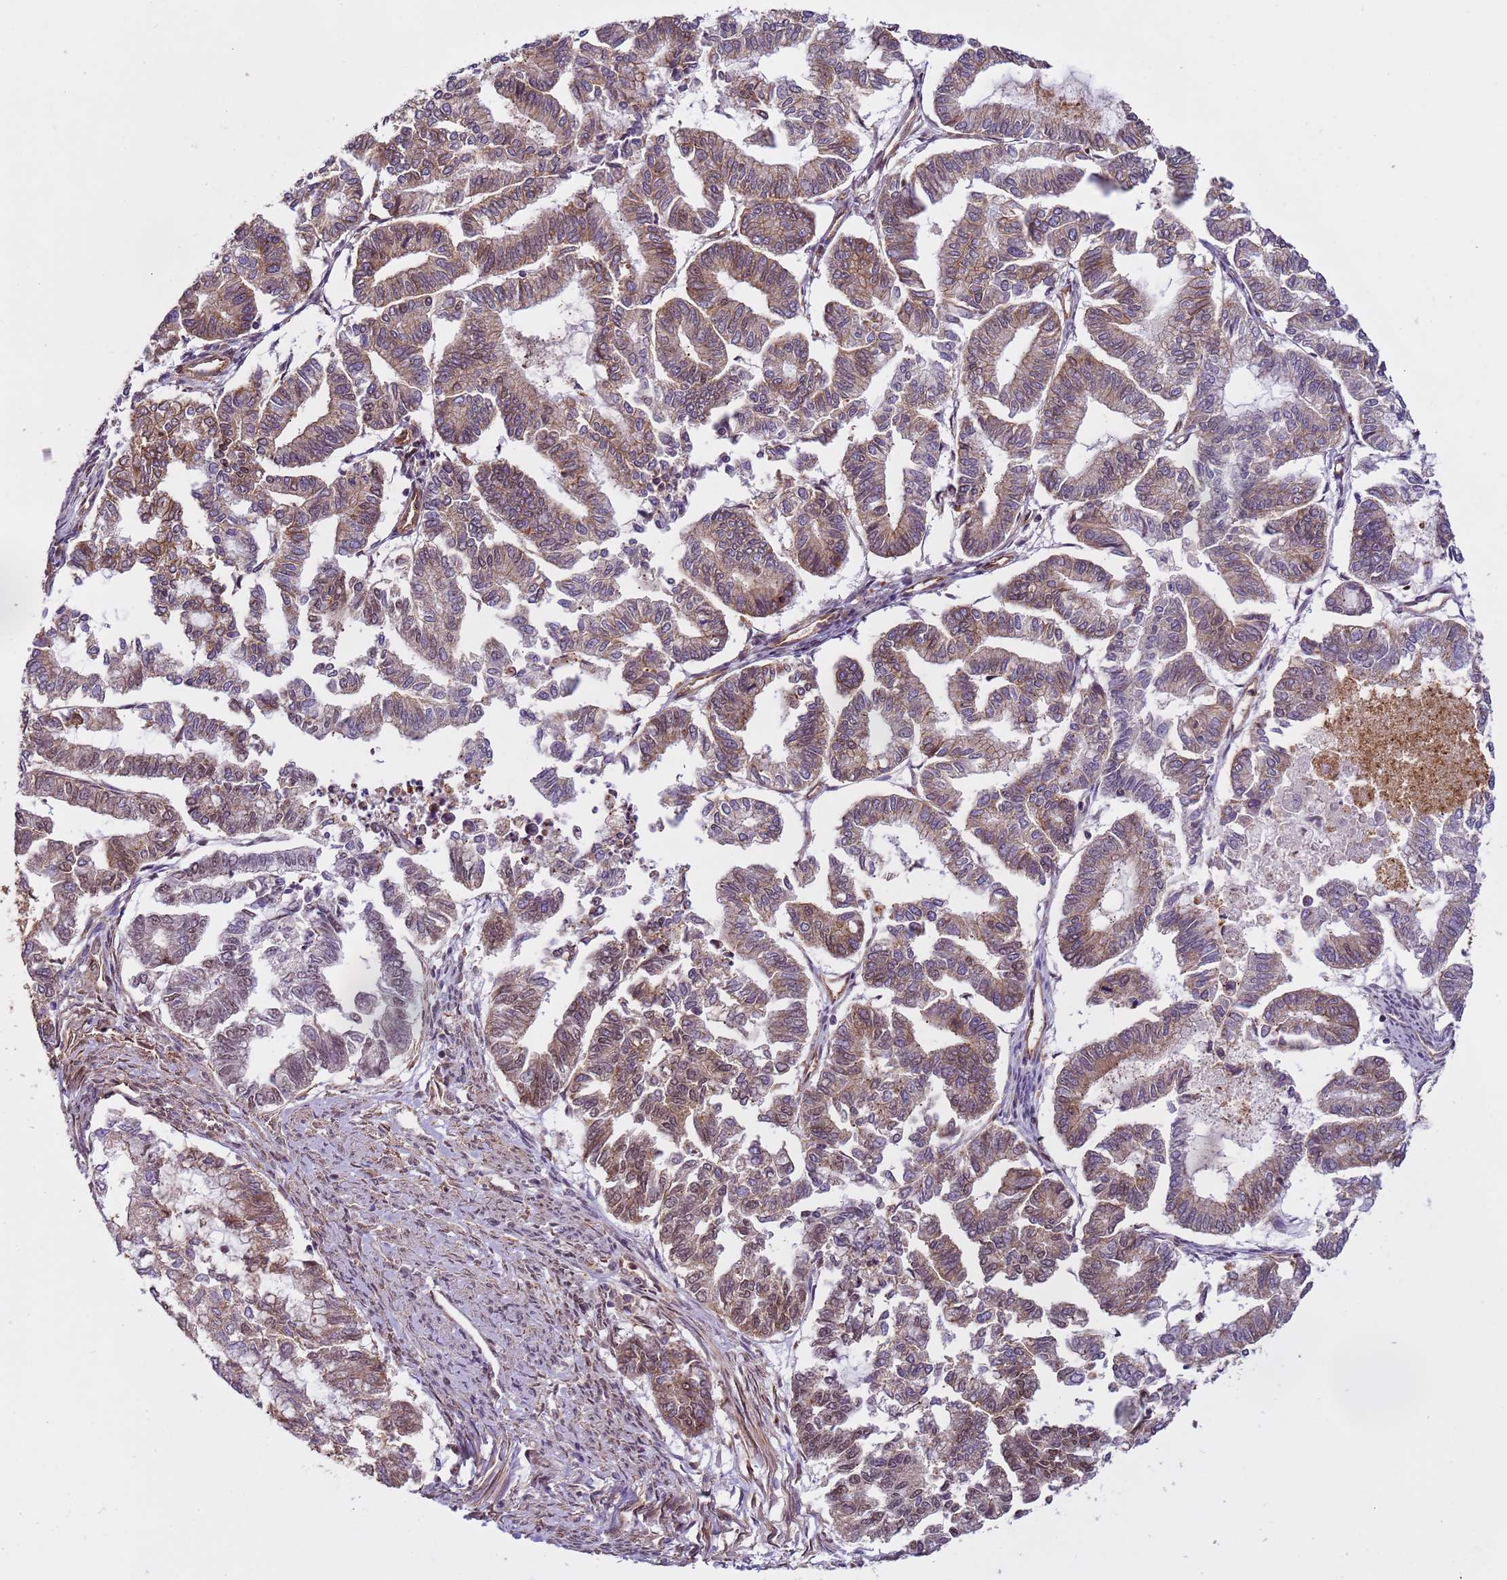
{"staining": {"intensity": "weak", "quantity": "25%-75%", "location": "cytoplasmic/membranous,nuclear"}, "tissue": "endometrial cancer", "cell_type": "Tumor cells", "image_type": "cancer", "snomed": [{"axis": "morphology", "description": "Adenocarcinoma, NOS"}, {"axis": "topography", "description": "Endometrium"}], "caption": "Immunohistochemical staining of human endometrial cancer (adenocarcinoma) displays weak cytoplasmic/membranous and nuclear protein staining in approximately 25%-75% of tumor cells.", "gene": "EMC2", "patient": {"sex": "female", "age": 79}}